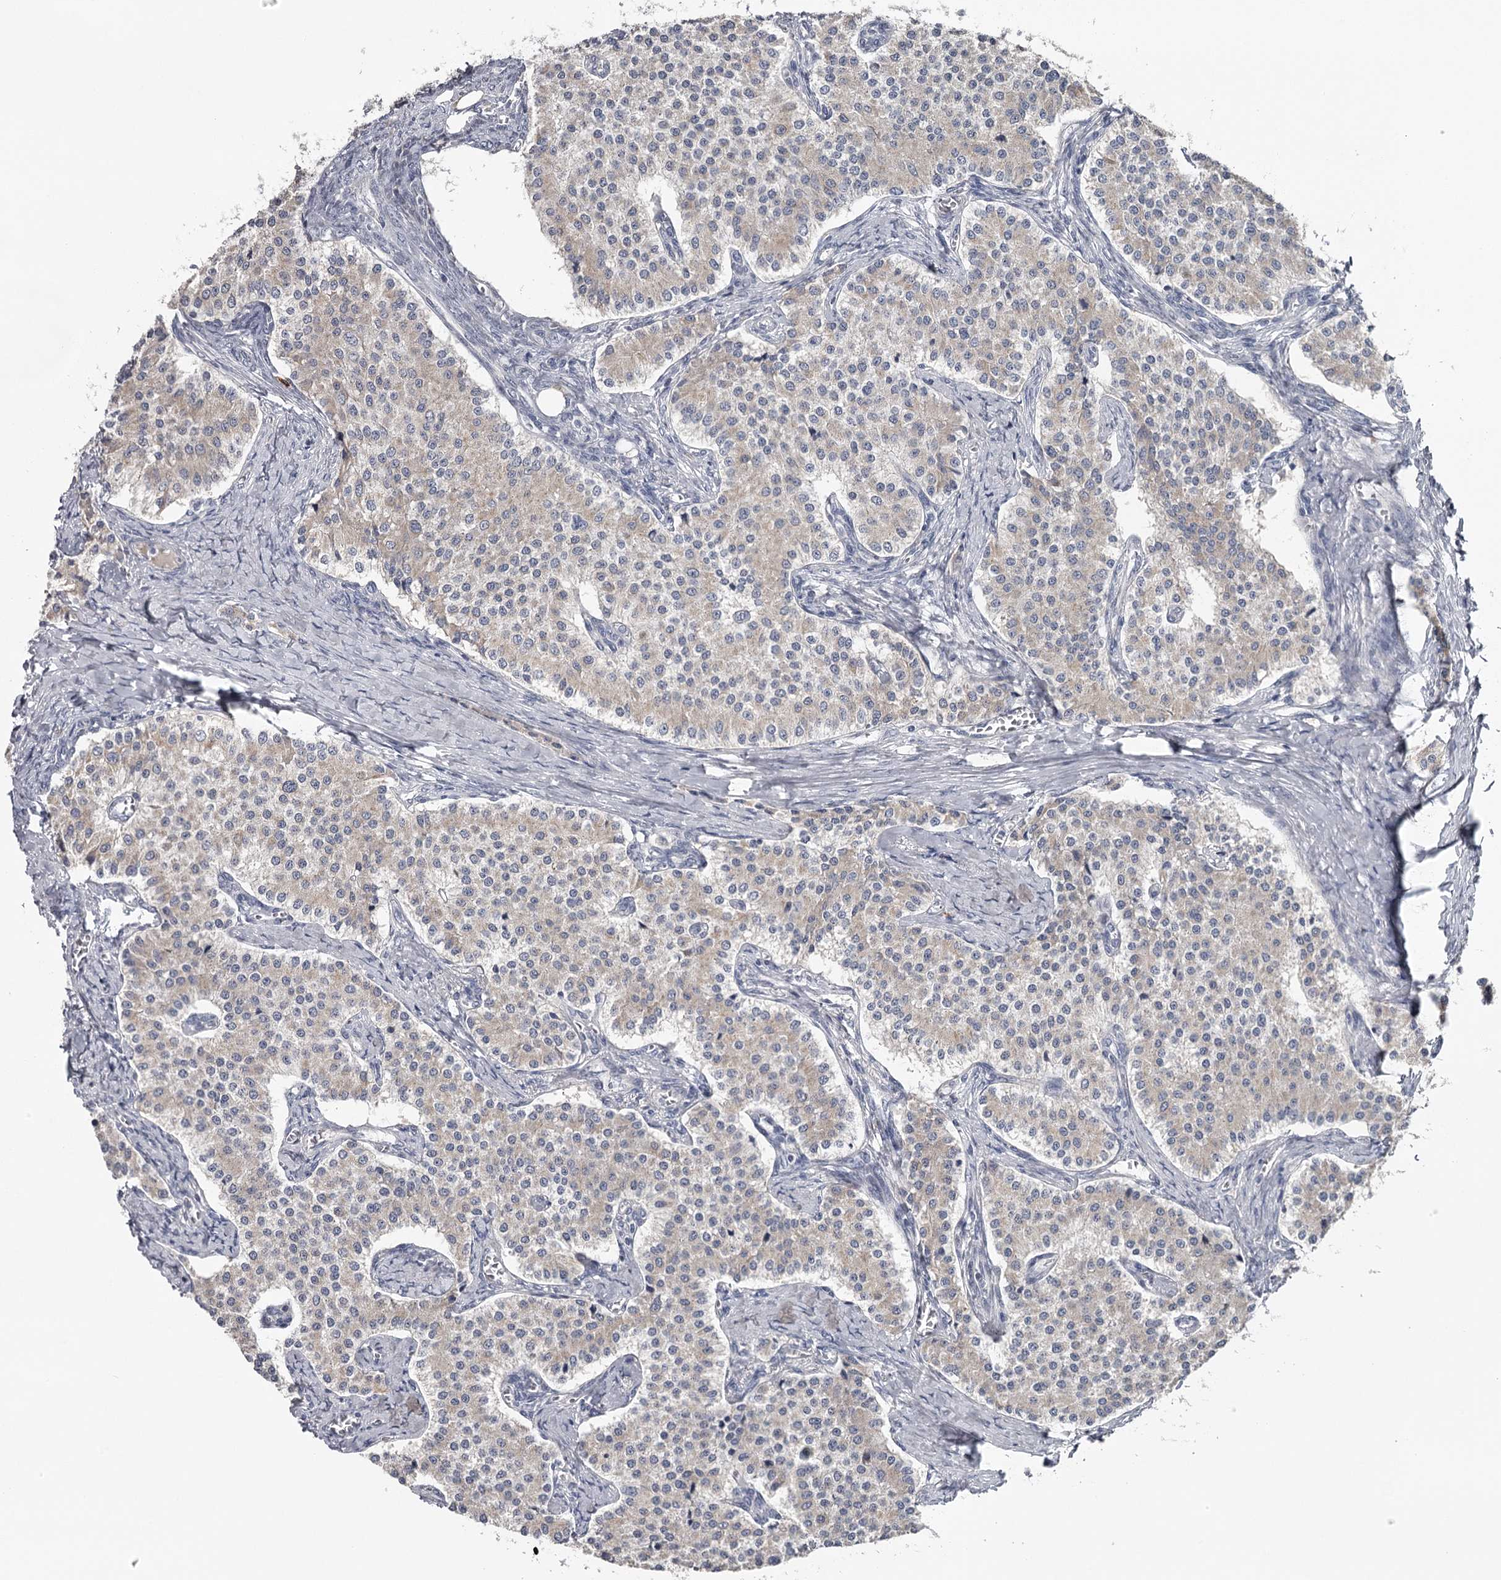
{"staining": {"intensity": "negative", "quantity": "none", "location": "none"}, "tissue": "carcinoid", "cell_type": "Tumor cells", "image_type": "cancer", "snomed": [{"axis": "morphology", "description": "Carcinoid, malignant, NOS"}, {"axis": "topography", "description": "Colon"}], "caption": "Micrograph shows no protein positivity in tumor cells of carcinoid tissue.", "gene": "GTSF1", "patient": {"sex": "female", "age": 52}}